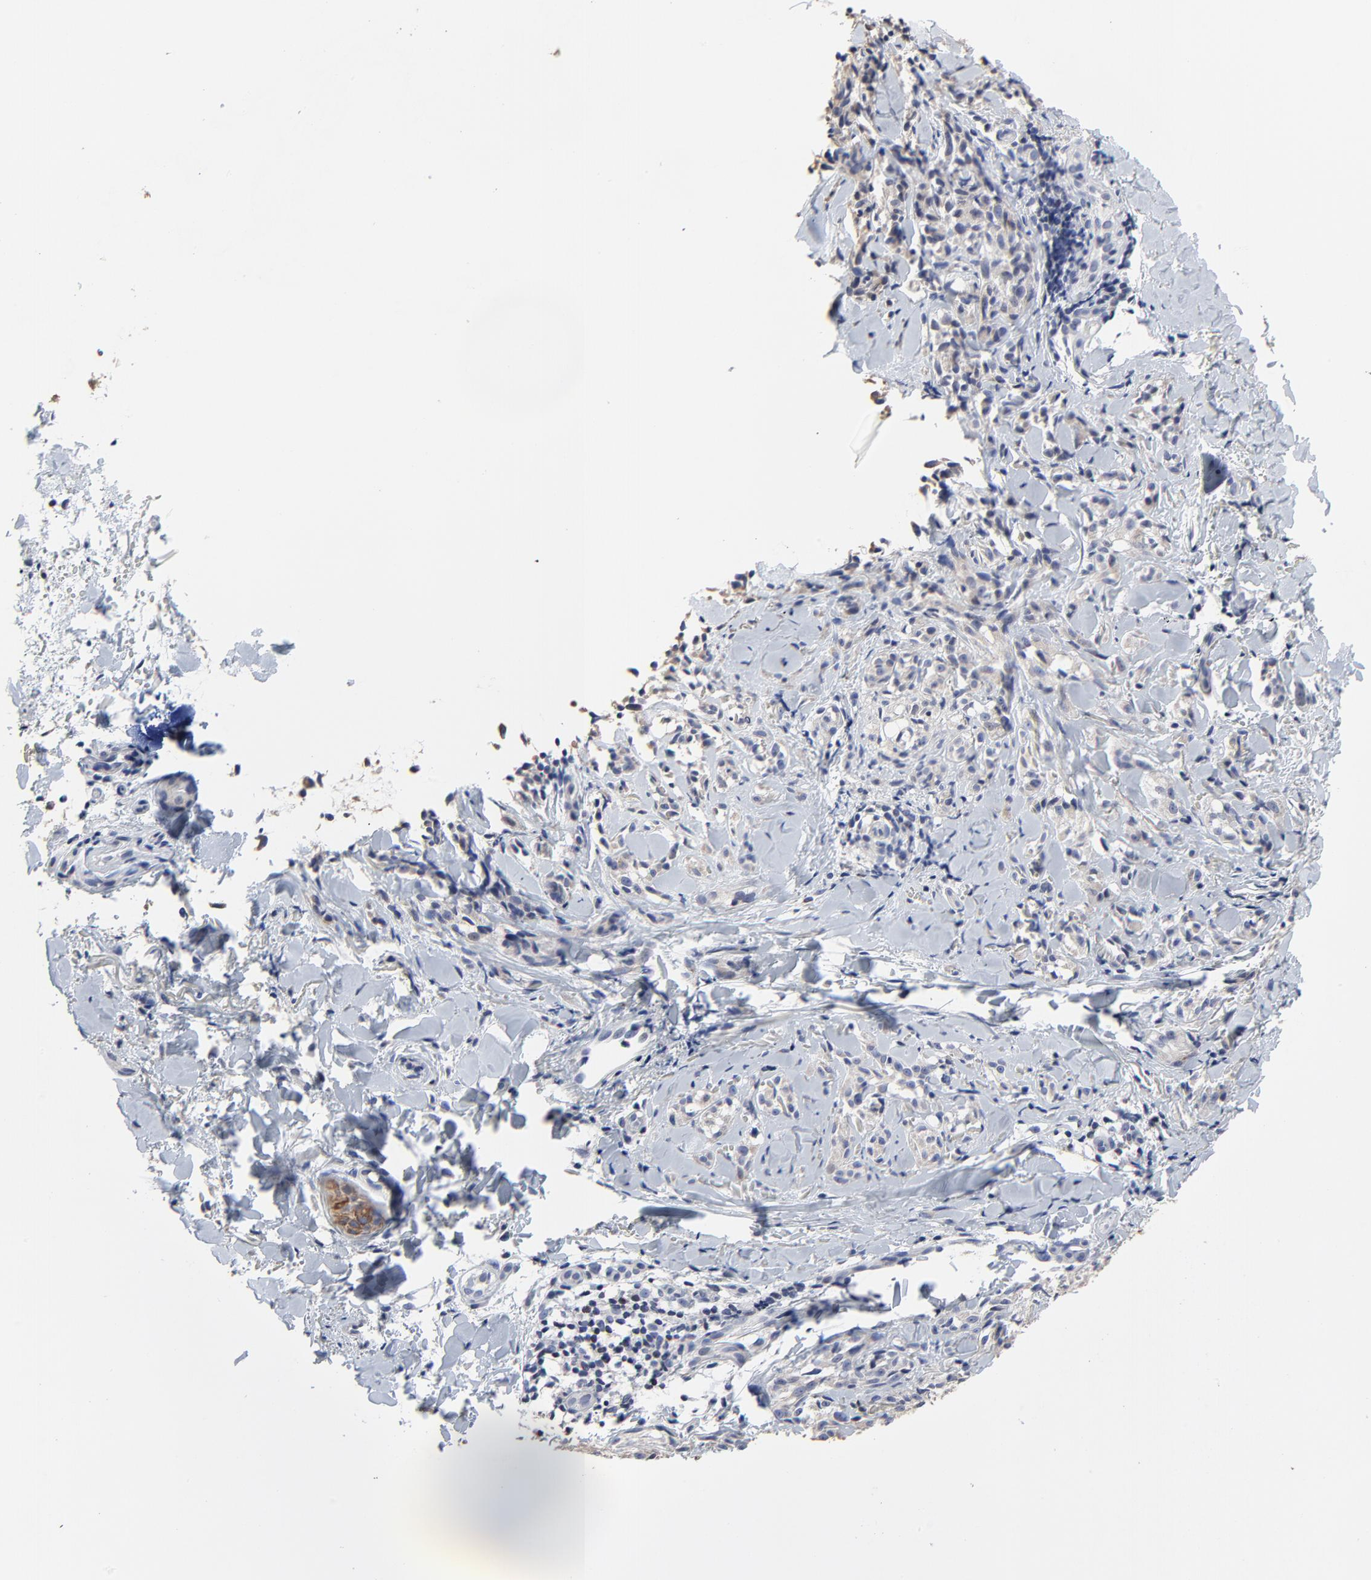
{"staining": {"intensity": "negative", "quantity": "none", "location": "none"}, "tissue": "melanoma", "cell_type": "Tumor cells", "image_type": "cancer", "snomed": [{"axis": "morphology", "description": "Malignant melanoma, Metastatic site"}, {"axis": "topography", "description": "Skin"}], "caption": "A high-resolution photomicrograph shows immunohistochemistry (IHC) staining of melanoma, which demonstrates no significant expression in tumor cells.", "gene": "LNX1", "patient": {"sex": "female", "age": 66}}